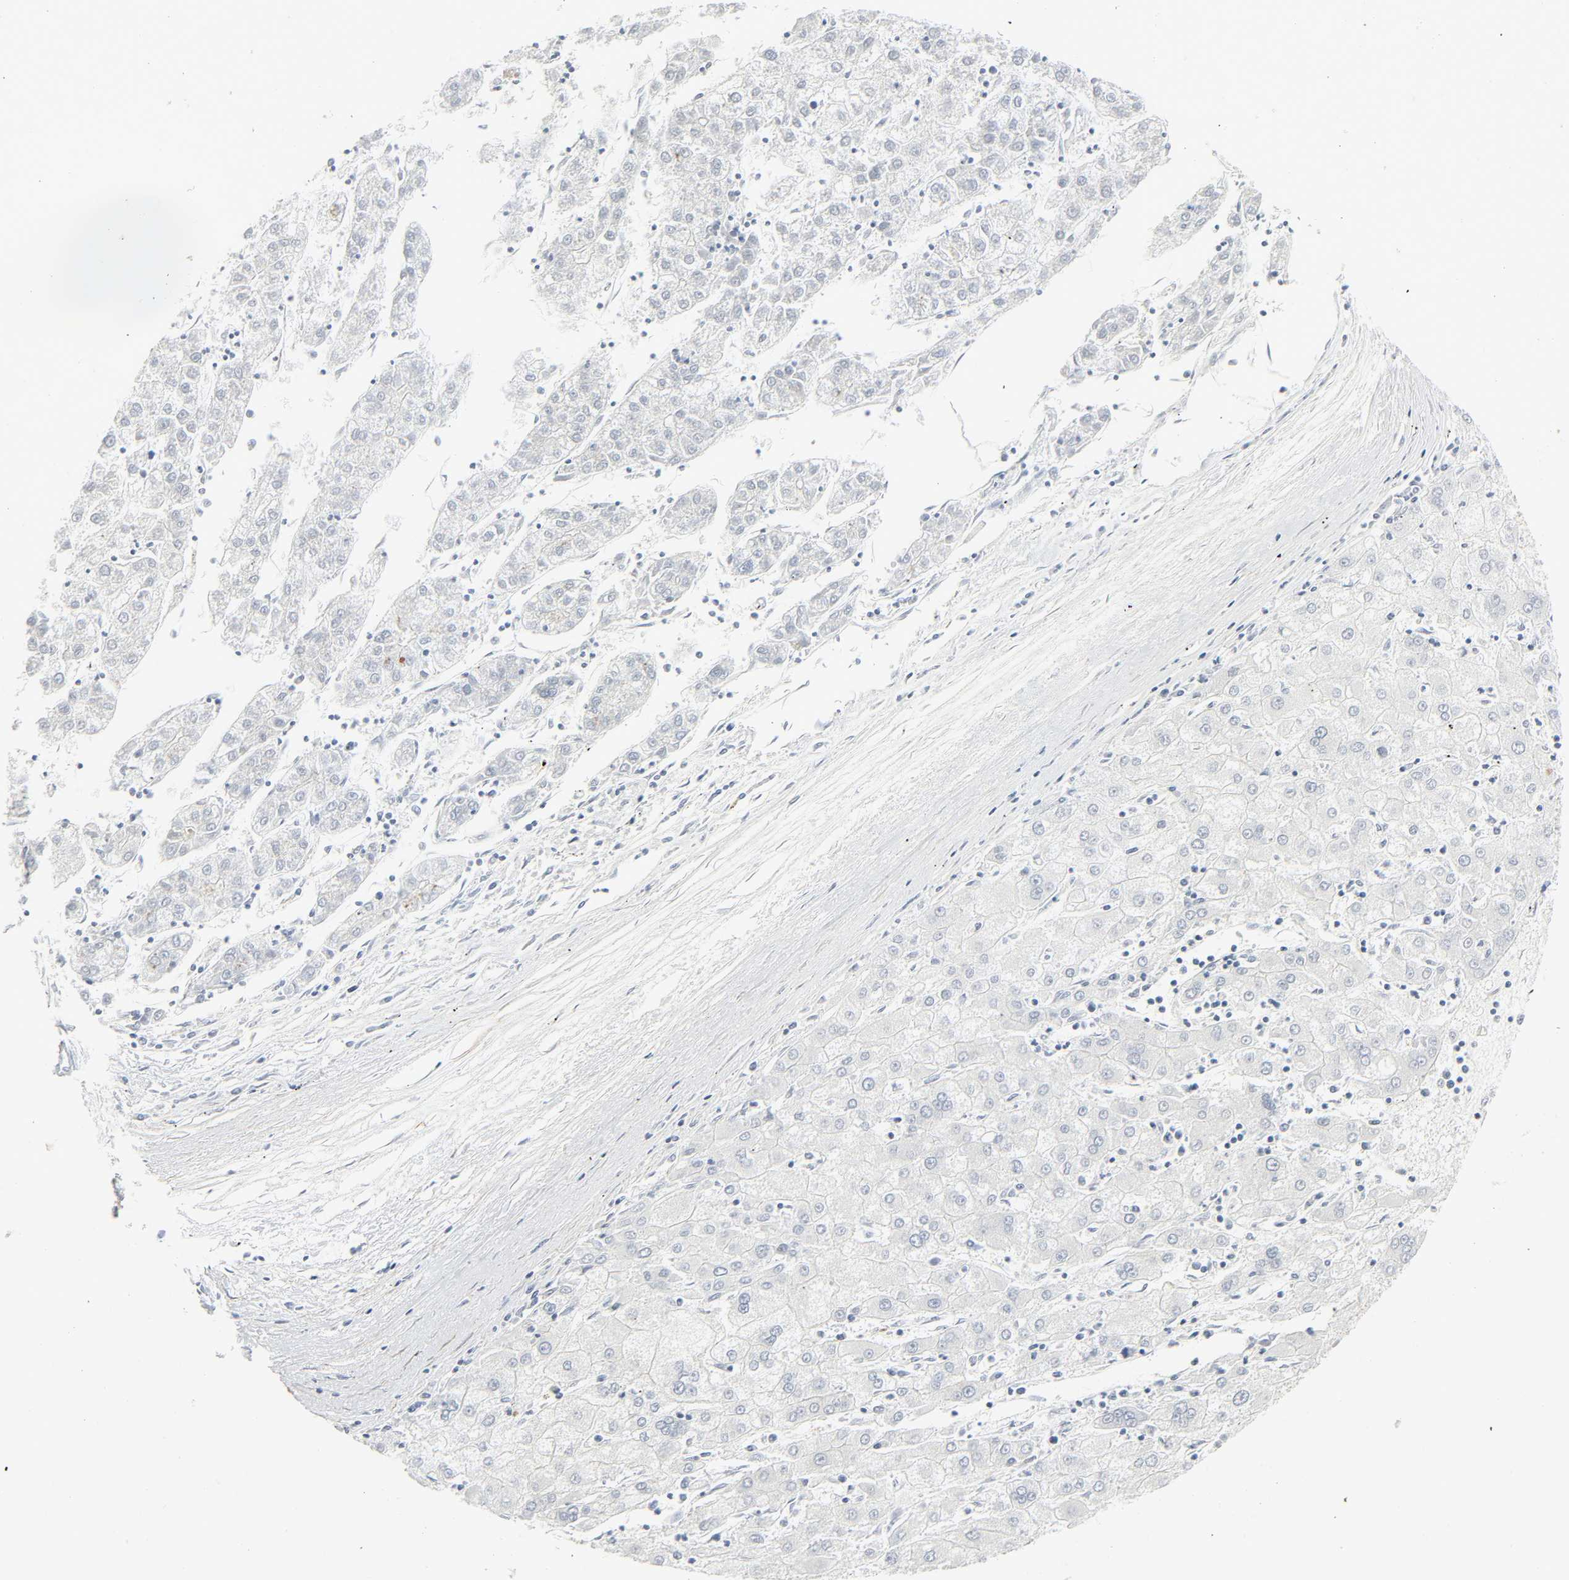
{"staining": {"intensity": "negative", "quantity": "none", "location": "none"}, "tissue": "liver cancer", "cell_type": "Tumor cells", "image_type": "cancer", "snomed": [{"axis": "morphology", "description": "Carcinoma, Hepatocellular, NOS"}, {"axis": "topography", "description": "Liver"}], "caption": "Immunohistochemistry (IHC) of human liver hepatocellular carcinoma demonstrates no expression in tumor cells.", "gene": "ZBTB16", "patient": {"sex": "male", "age": 72}}